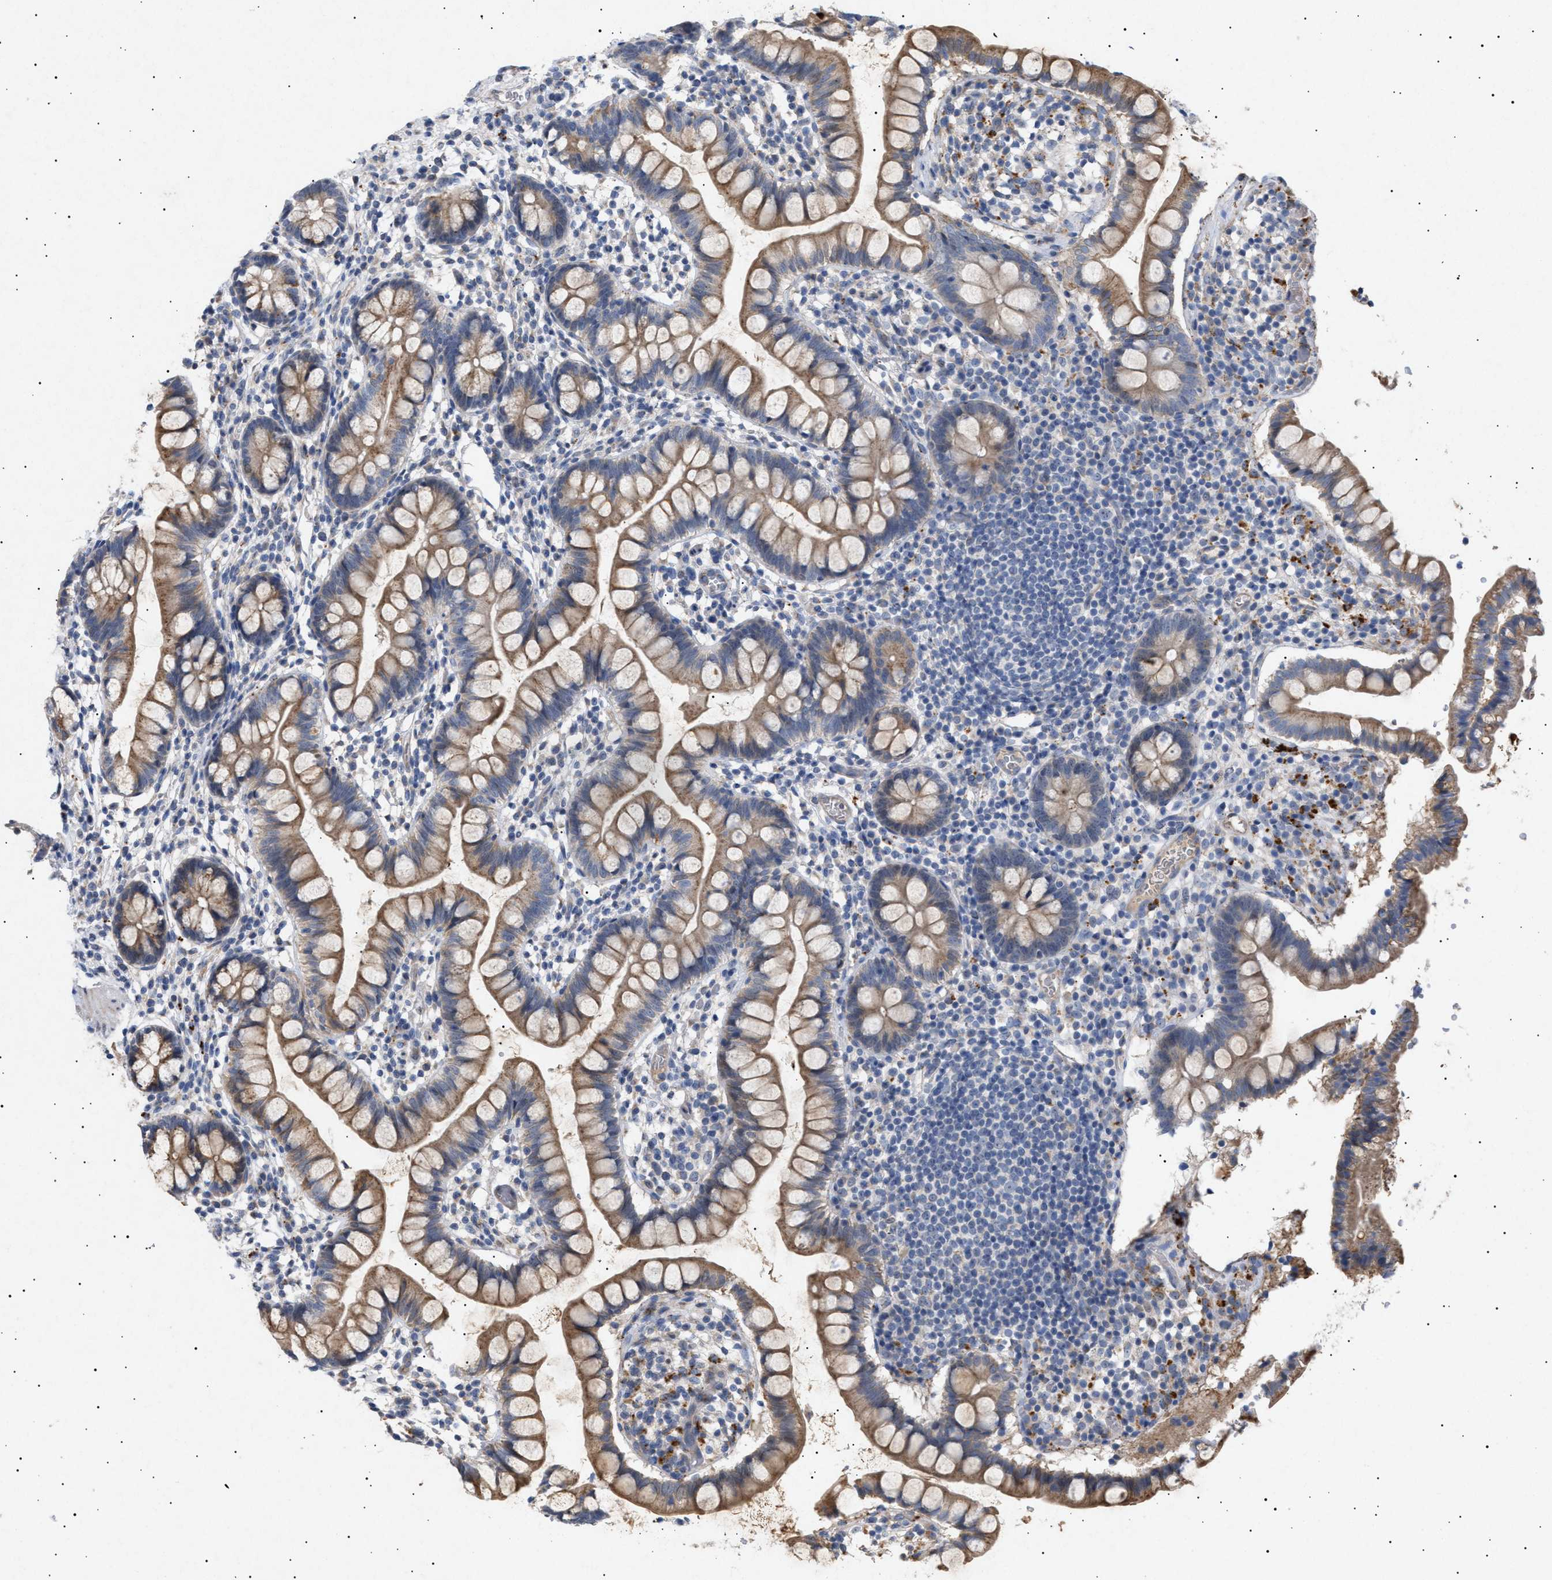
{"staining": {"intensity": "moderate", "quantity": ">75%", "location": "cytoplasmic/membranous"}, "tissue": "small intestine", "cell_type": "Glandular cells", "image_type": "normal", "snomed": [{"axis": "morphology", "description": "Normal tissue, NOS"}, {"axis": "topography", "description": "Small intestine"}], "caption": "Immunohistochemical staining of benign small intestine reveals medium levels of moderate cytoplasmic/membranous expression in approximately >75% of glandular cells. (DAB (3,3'-diaminobenzidine) IHC, brown staining for protein, blue staining for nuclei).", "gene": "SIRT5", "patient": {"sex": "female", "age": 84}}